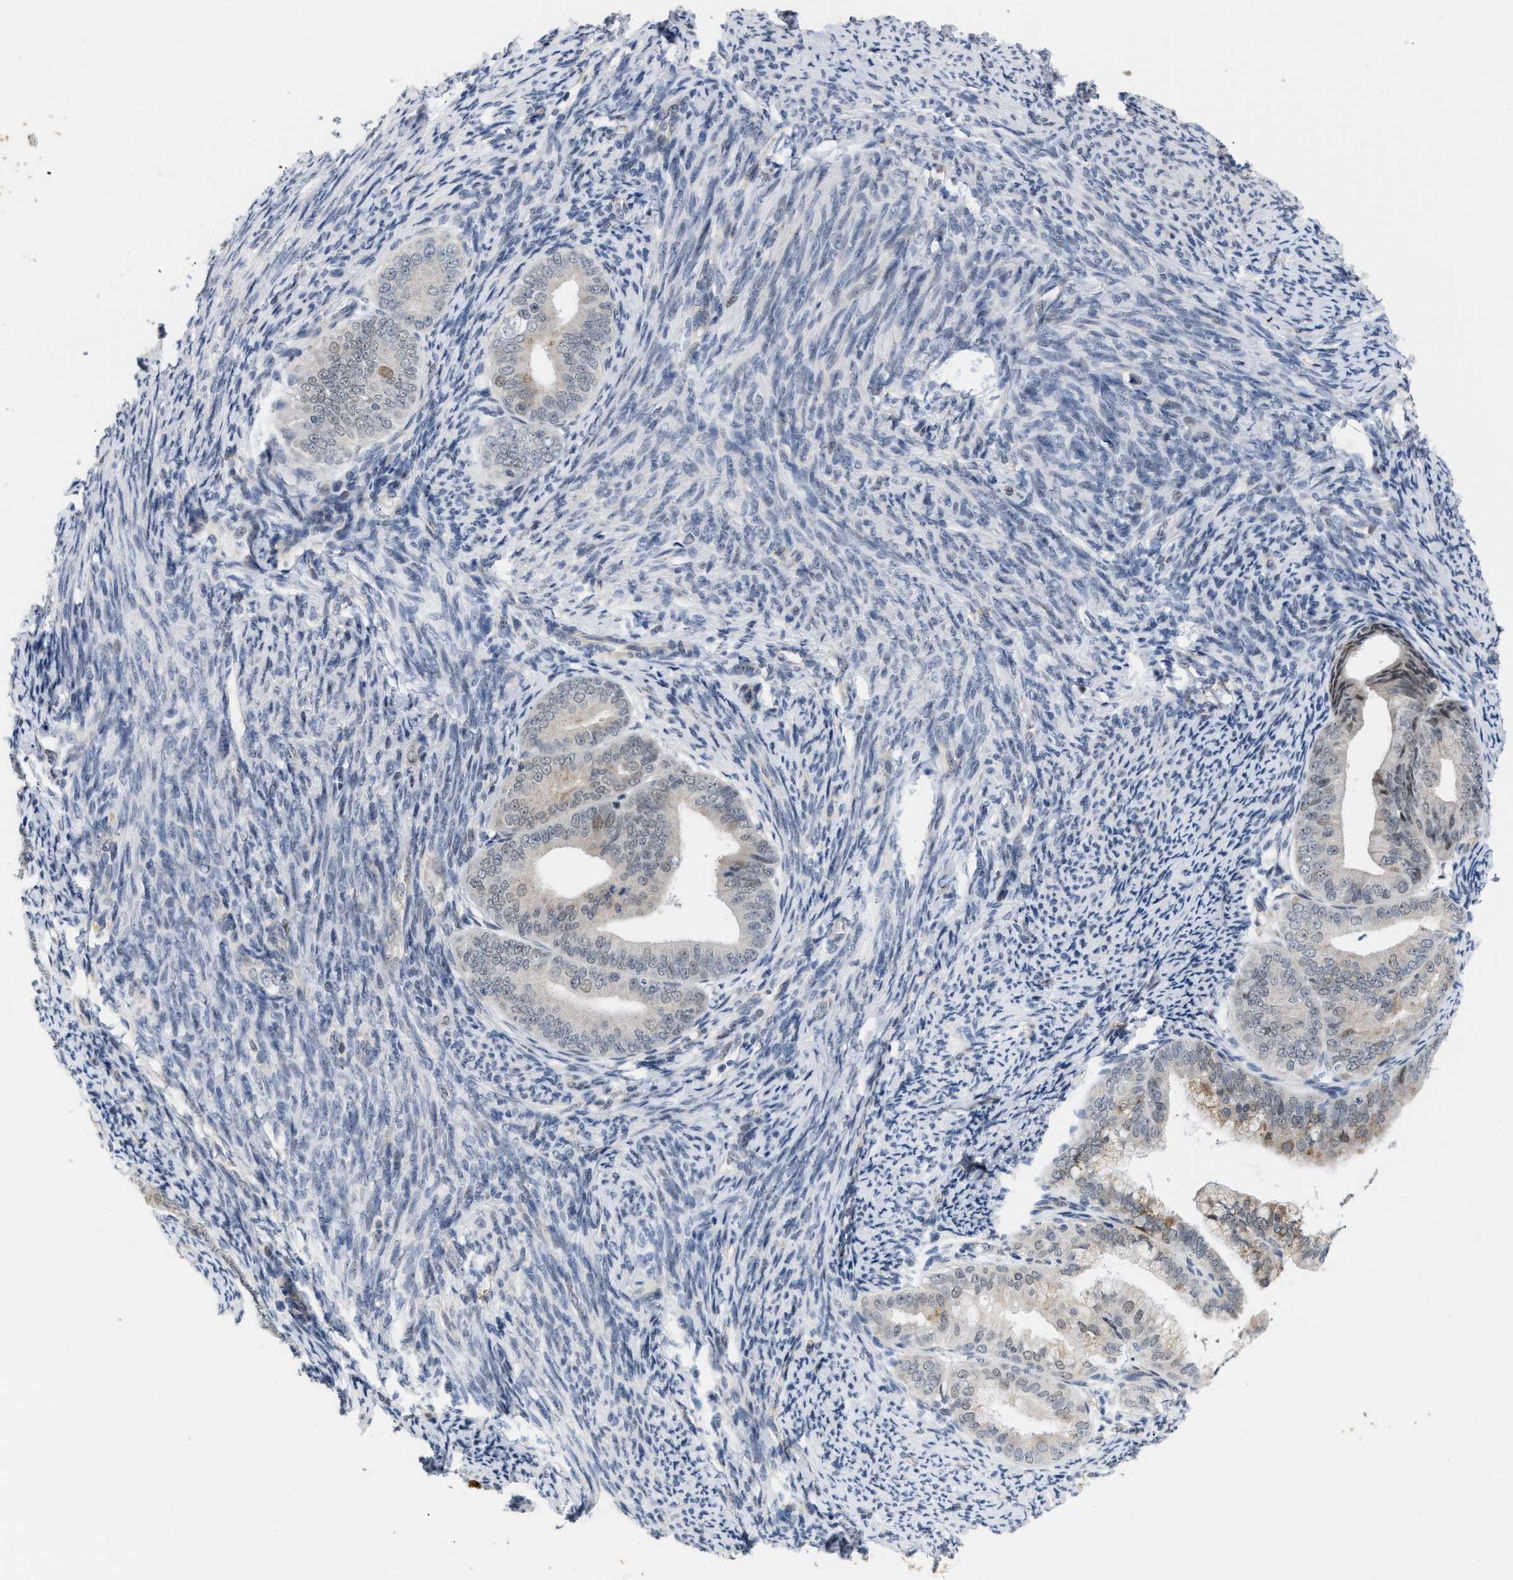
{"staining": {"intensity": "moderate", "quantity": "<25%", "location": "cytoplasmic/membranous"}, "tissue": "endometrial cancer", "cell_type": "Tumor cells", "image_type": "cancer", "snomed": [{"axis": "morphology", "description": "Adenocarcinoma, NOS"}, {"axis": "topography", "description": "Endometrium"}], "caption": "Protein expression analysis of endometrial cancer (adenocarcinoma) reveals moderate cytoplasmic/membranous expression in approximately <25% of tumor cells.", "gene": "TXNRD3", "patient": {"sex": "female", "age": 63}}